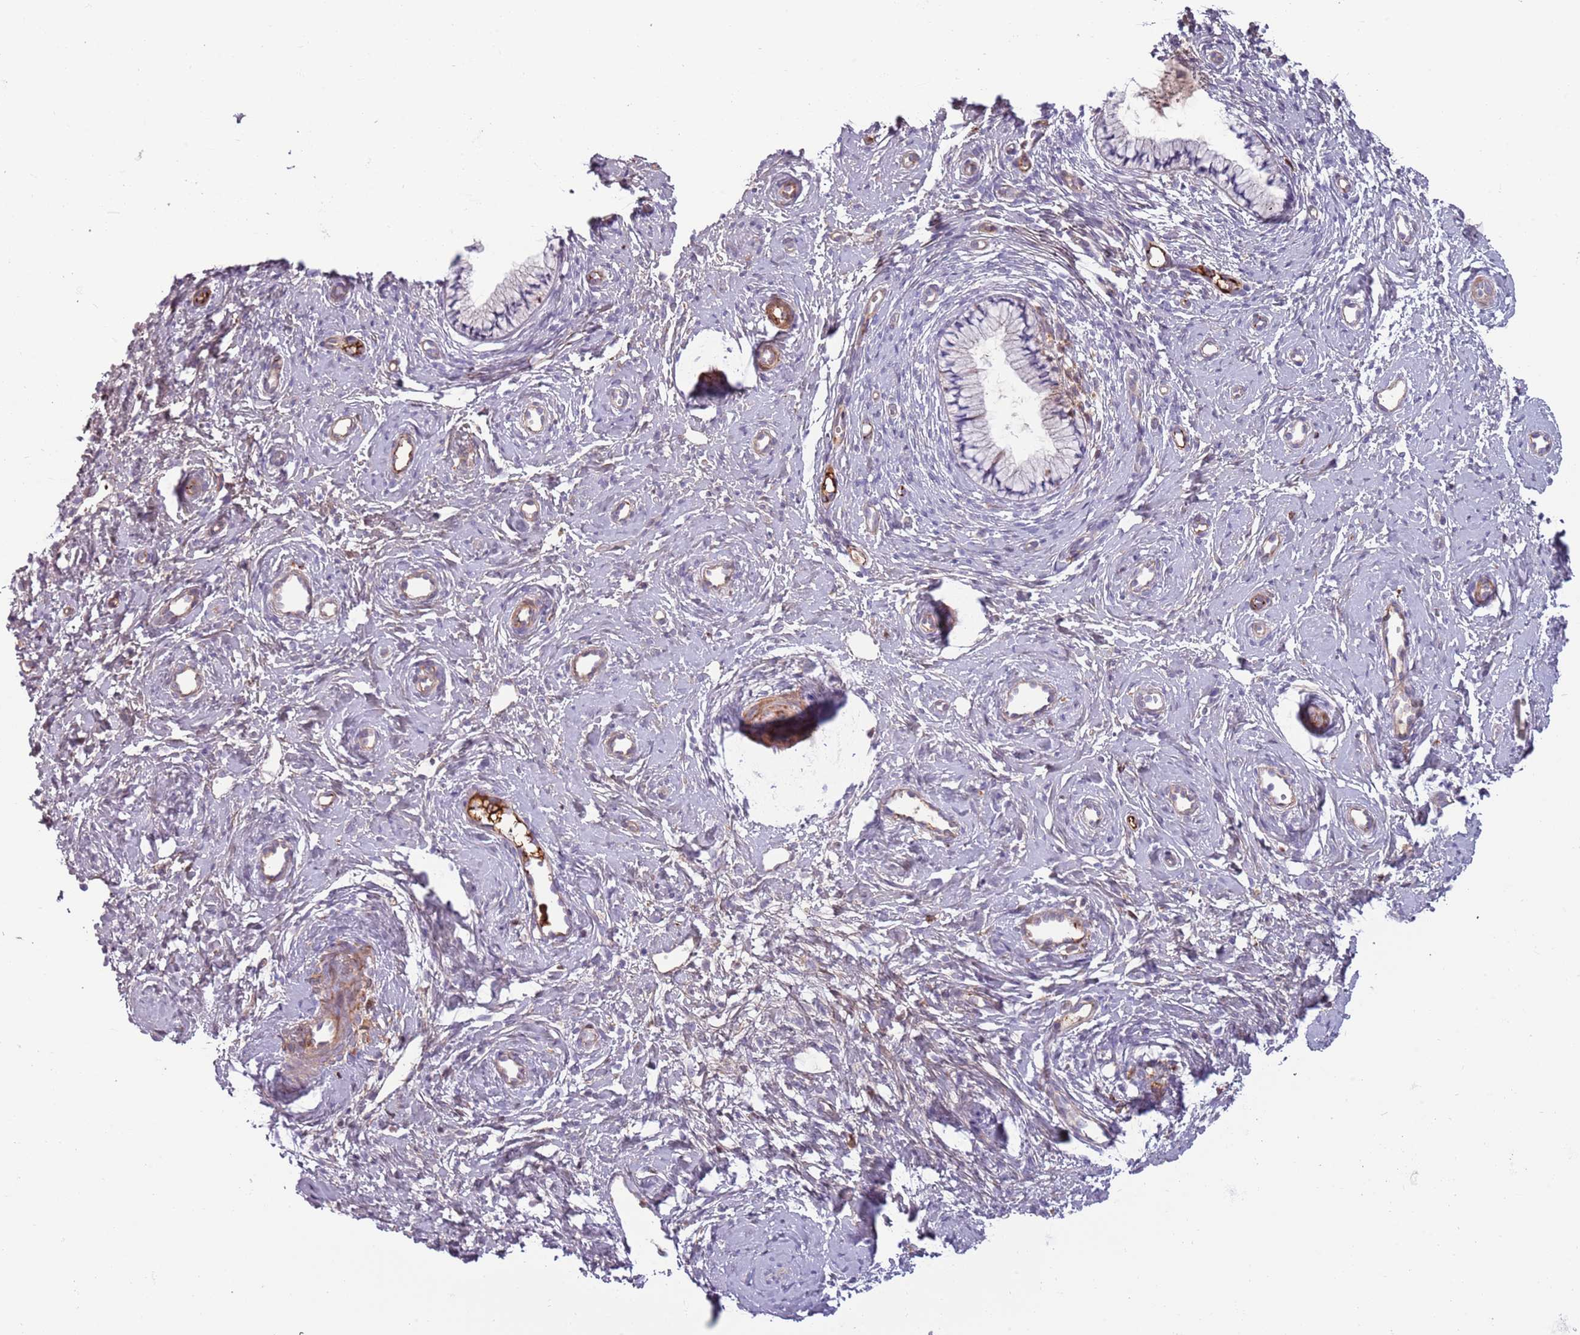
{"staining": {"intensity": "moderate", "quantity": "<25%", "location": "cytoplasmic/membranous"}, "tissue": "cervix", "cell_type": "Glandular cells", "image_type": "normal", "snomed": [{"axis": "morphology", "description": "Normal tissue, NOS"}, {"axis": "topography", "description": "Cervix"}], "caption": "Moderate cytoplasmic/membranous expression is appreciated in about <25% of glandular cells in normal cervix.", "gene": "NADK", "patient": {"sex": "female", "age": 57}}